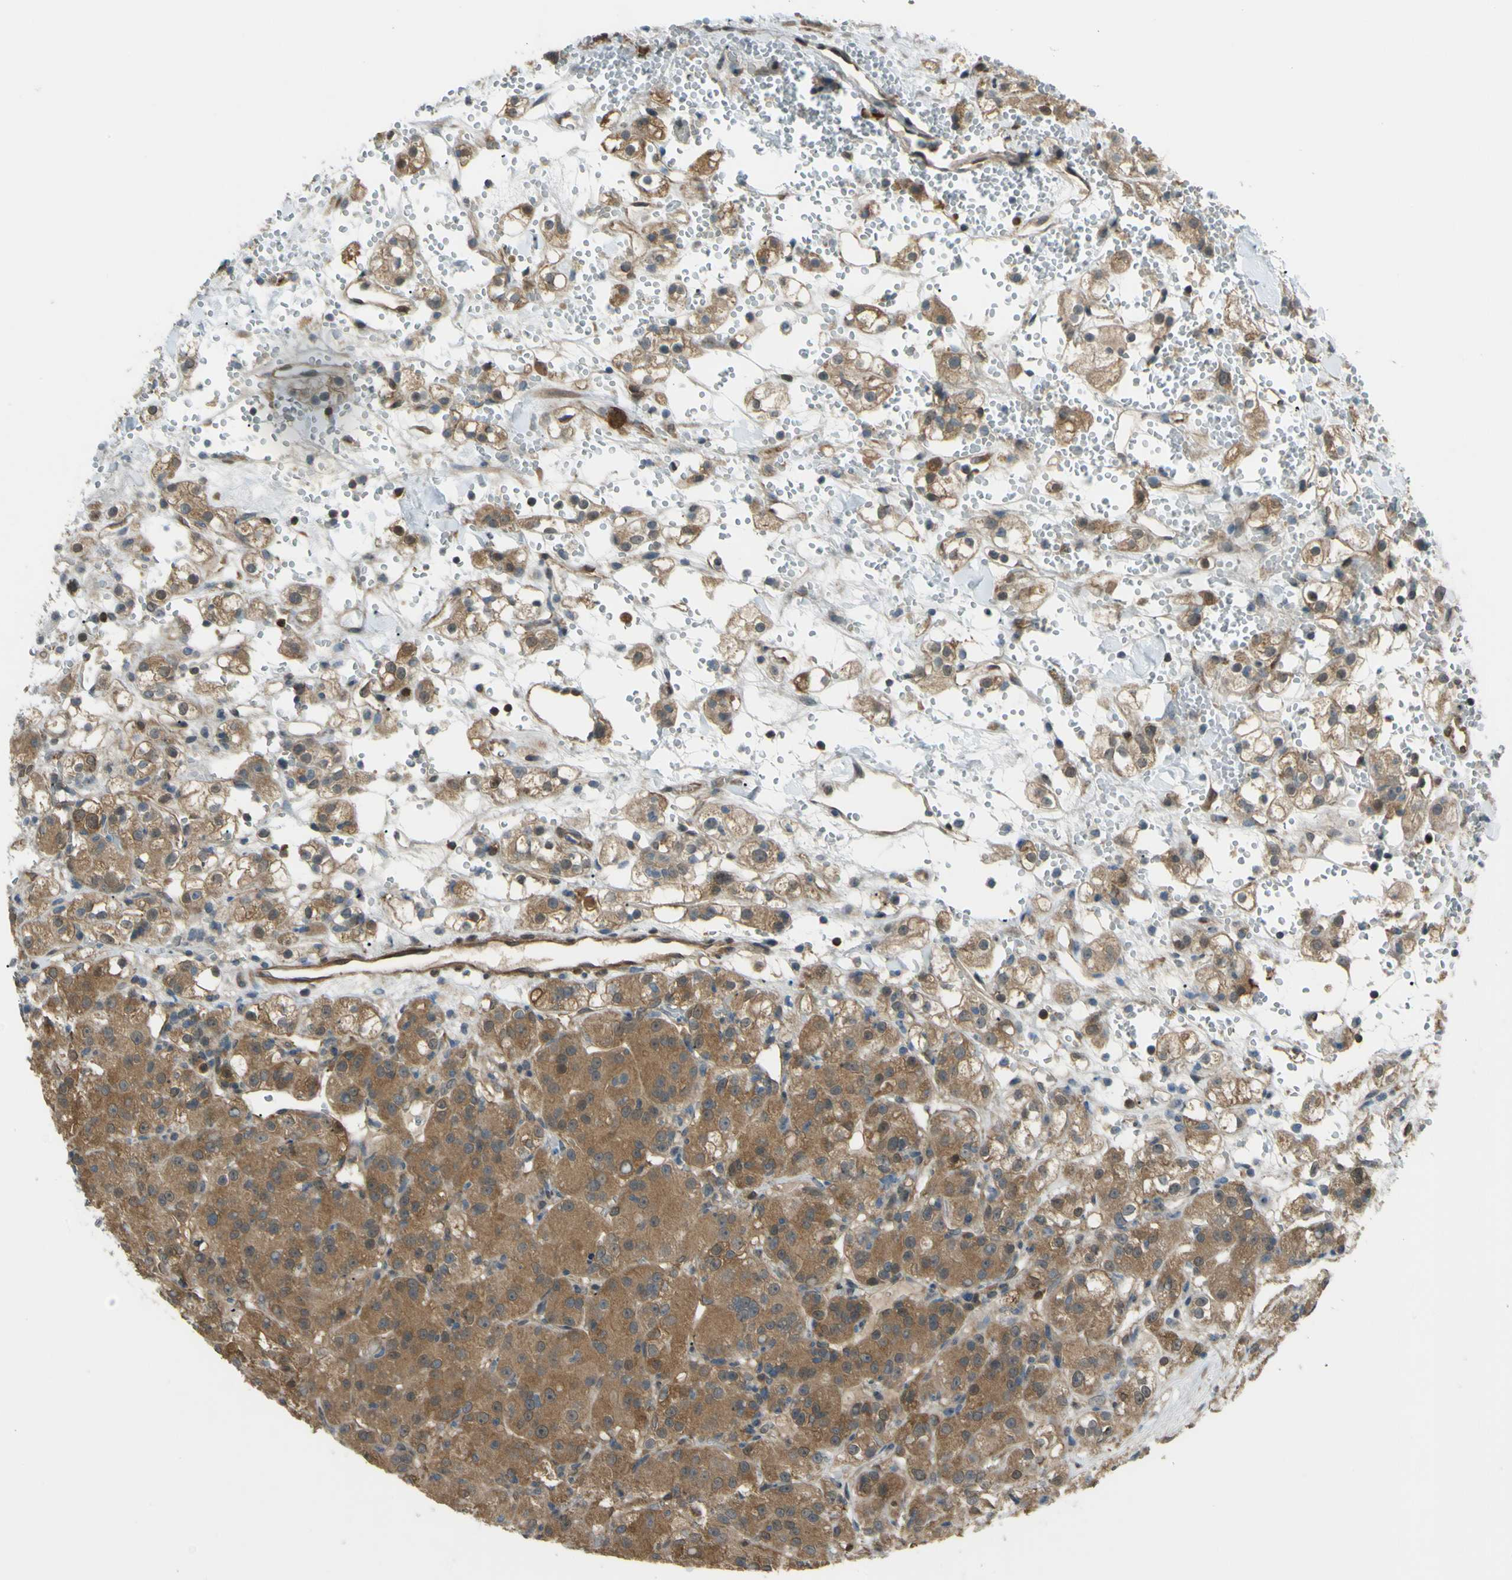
{"staining": {"intensity": "moderate", "quantity": ">75%", "location": "cytoplasmic/membranous"}, "tissue": "renal cancer", "cell_type": "Tumor cells", "image_type": "cancer", "snomed": [{"axis": "morphology", "description": "Adenocarcinoma, NOS"}, {"axis": "topography", "description": "Kidney"}], "caption": "Brown immunohistochemical staining in adenocarcinoma (renal) reveals moderate cytoplasmic/membranous staining in about >75% of tumor cells.", "gene": "YWHAQ", "patient": {"sex": "male", "age": 61}}